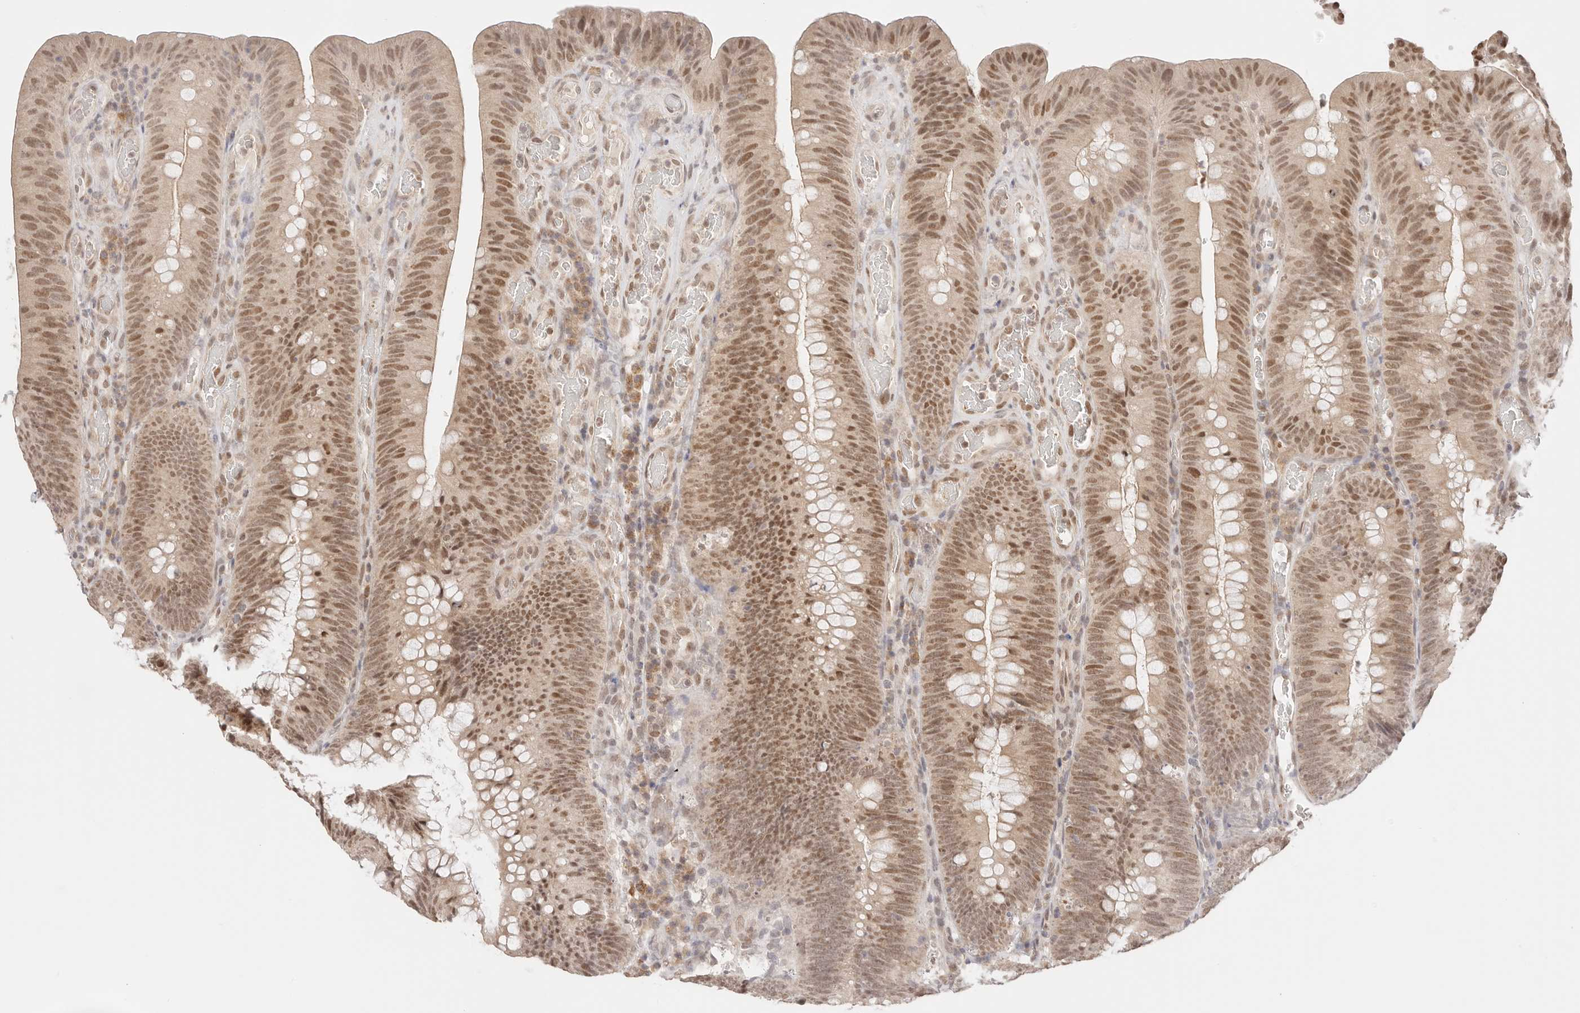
{"staining": {"intensity": "moderate", "quantity": ">75%", "location": "nuclear"}, "tissue": "colorectal cancer", "cell_type": "Tumor cells", "image_type": "cancer", "snomed": [{"axis": "morphology", "description": "Normal tissue, NOS"}, {"axis": "topography", "description": "Colon"}], "caption": "A brown stain shows moderate nuclear staining of a protein in human colorectal cancer tumor cells. Immunohistochemistry (ihc) stains the protein in brown and the nuclei are stained blue.", "gene": "RFC3", "patient": {"sex": "female", "age": 82}}